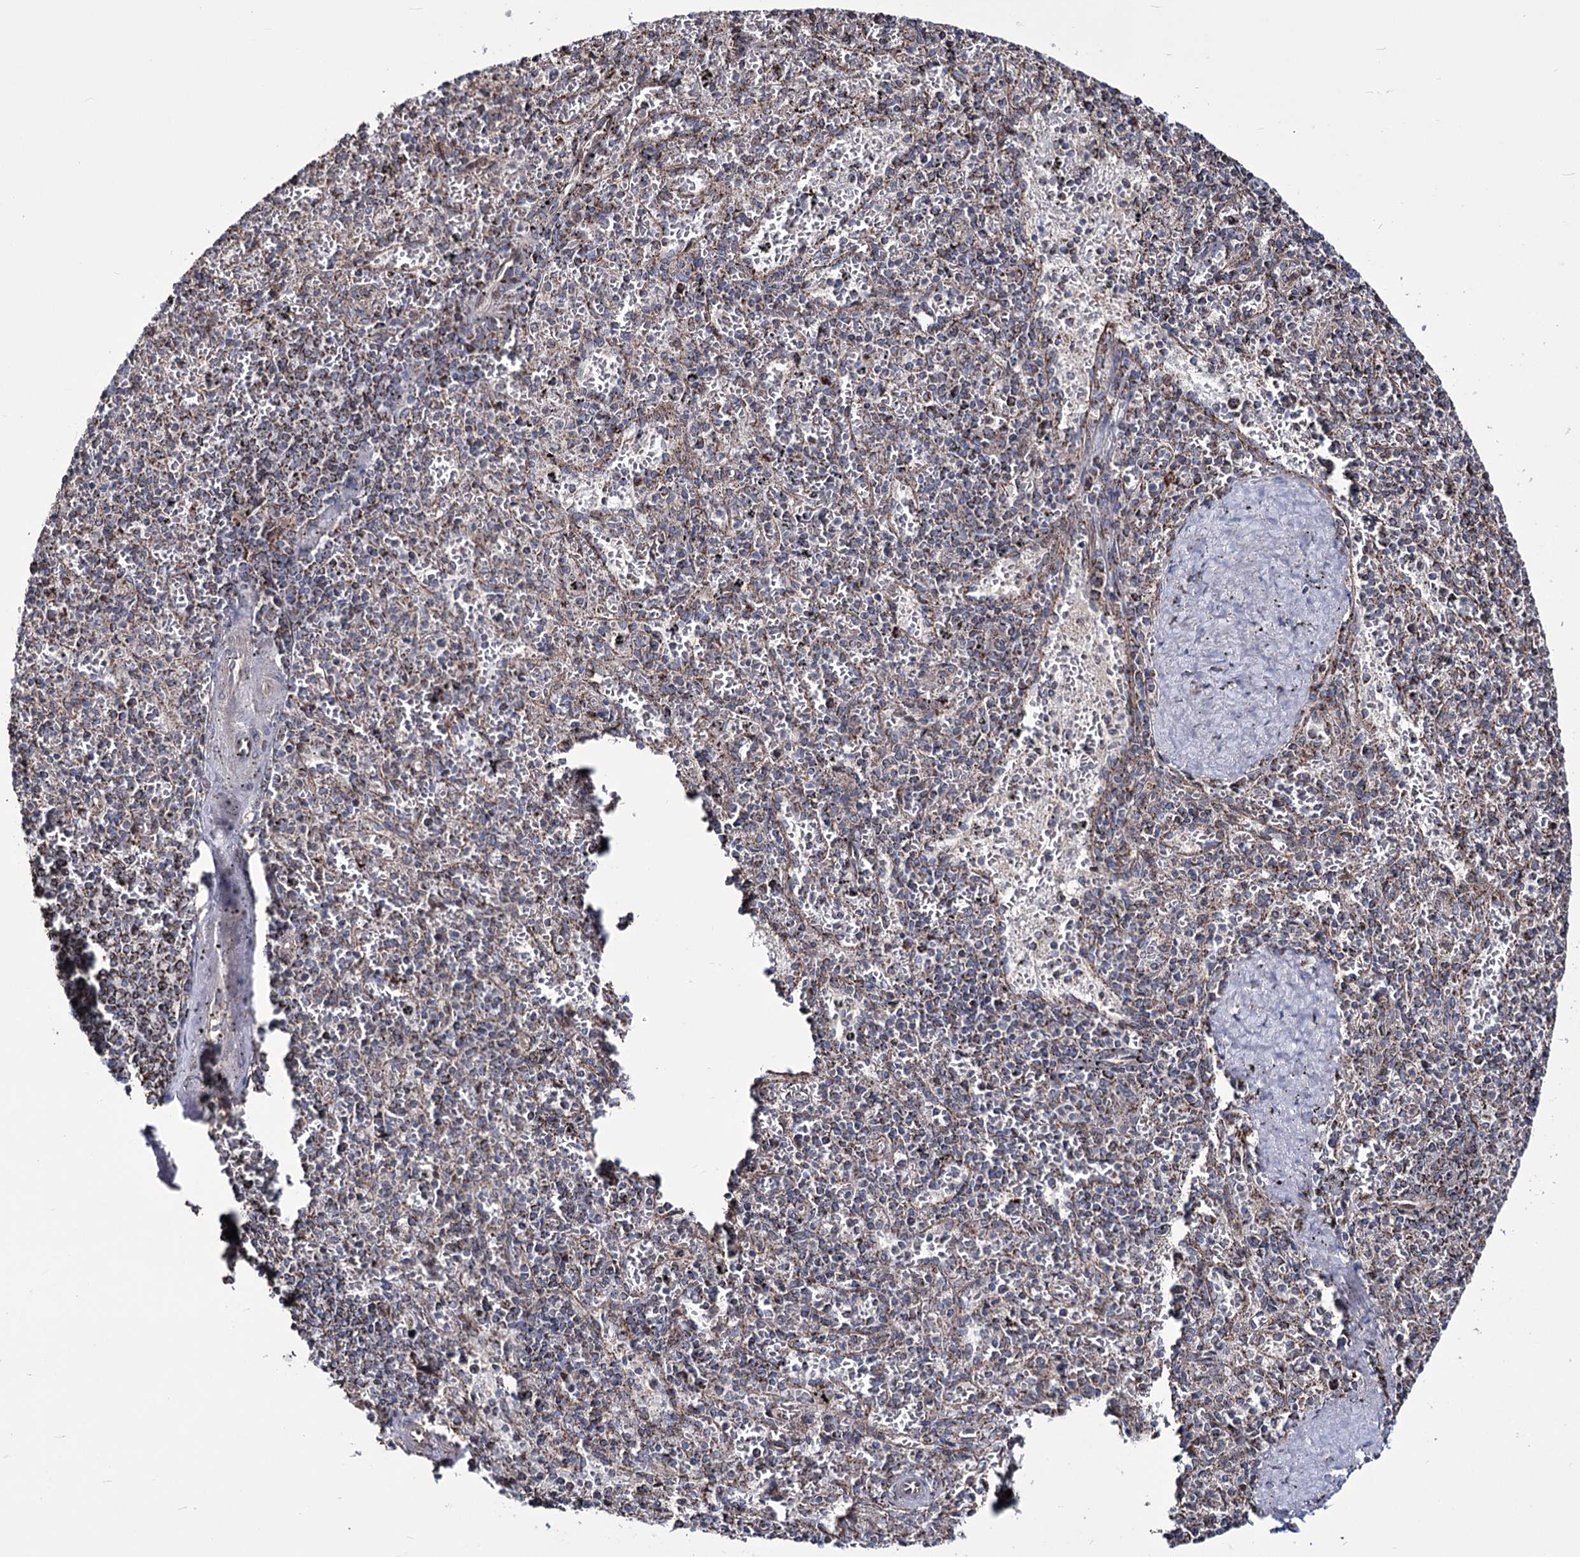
{"staining": {"intensity": "moderate", "quantity": "<25%", "location": "cytoplasmic/membranous"}, "tissue": "spleen", "cell_type": "Cells in red pulp", "image_type": "normal", "snomed": [{"axis": "morphology", "description": "Normal tissue, NOS"}, {"axis": "topography", "description": "Spleen"}], "caption": "Moderate cytoplasmic/membranous protein expression is appreciated in approximately <25% of cells in red pulp in spleen. Using DAB (brown) and hematoxylin (blue) stains, captured at high magnification using brightfield microscopy.", "gene": "CREB3L4", "patient": {"sex": "male", "age": 82}}